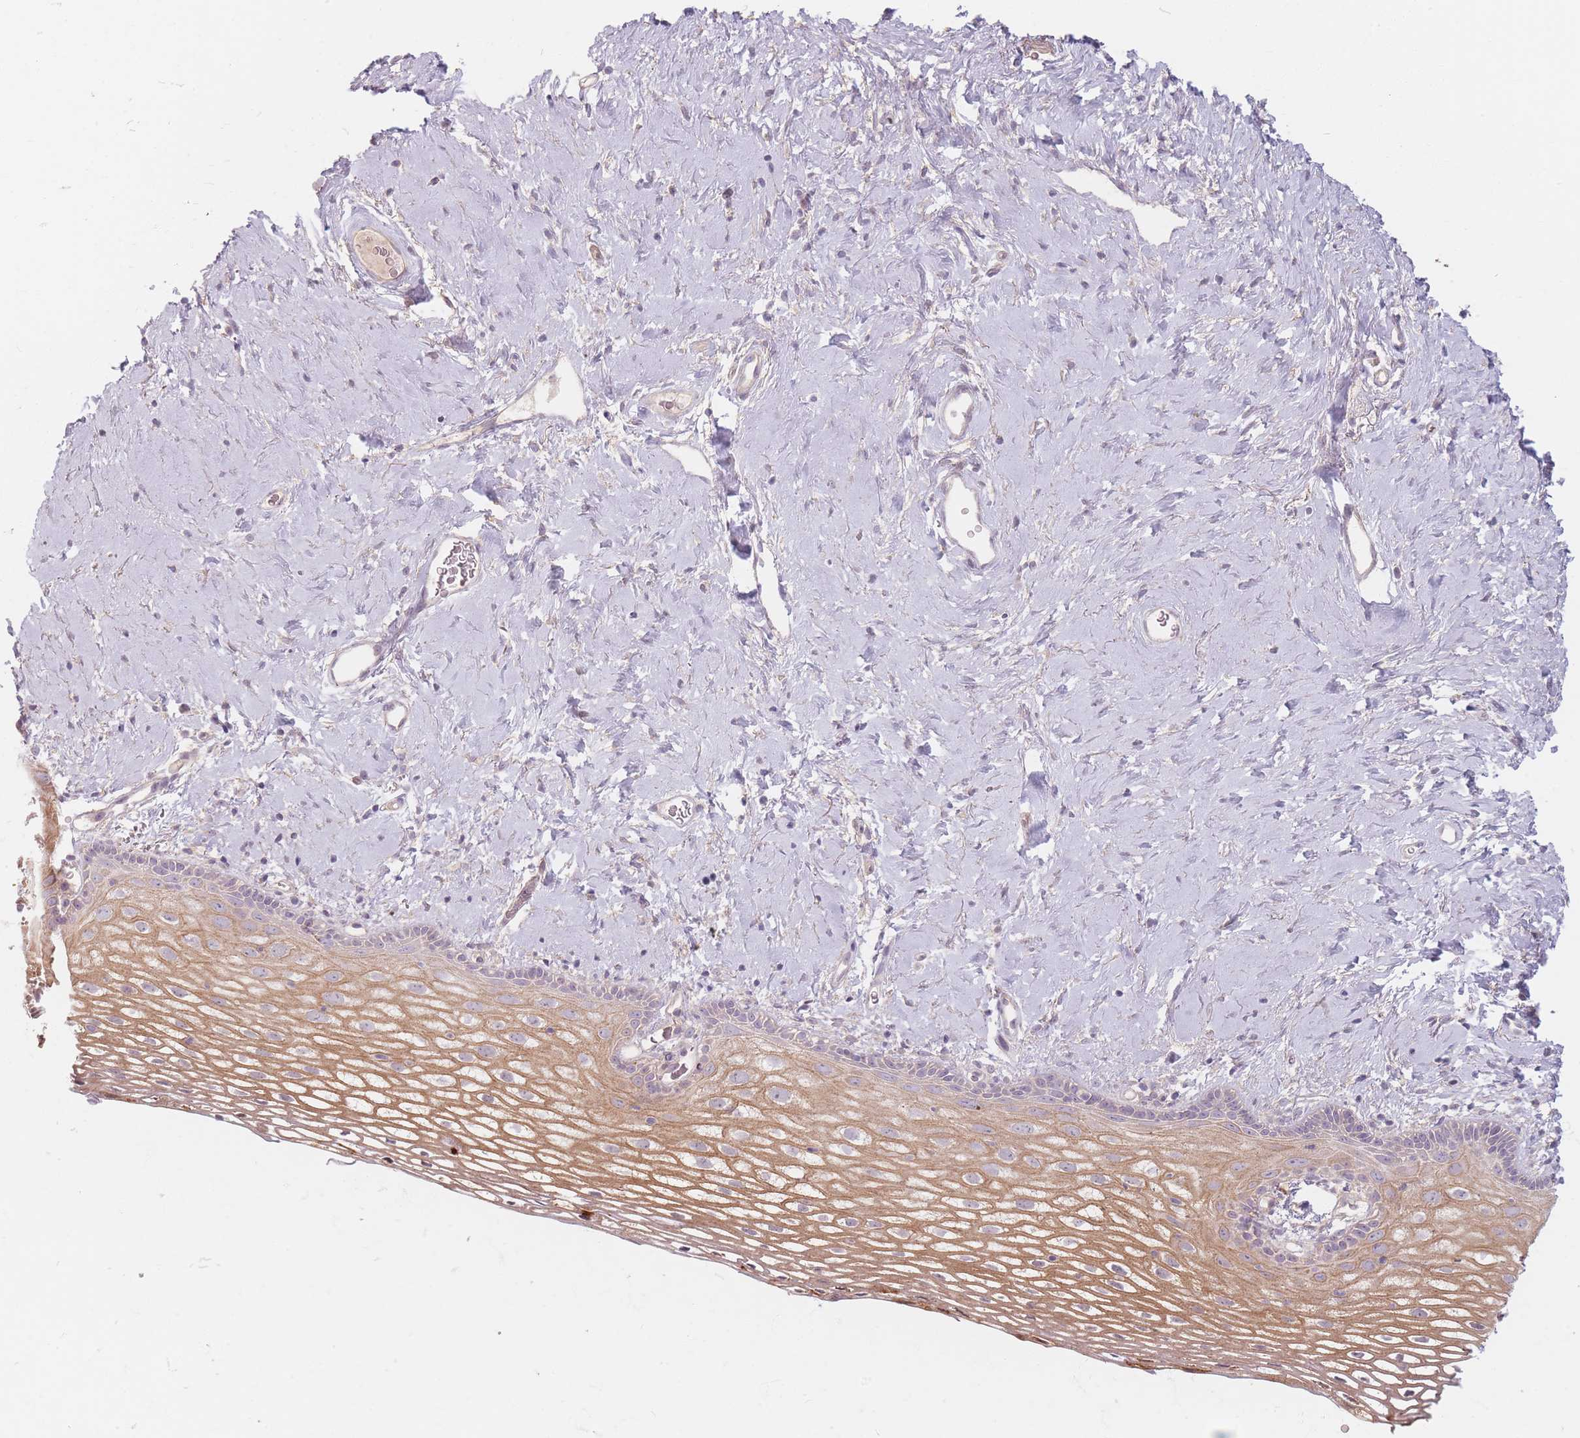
{"staining": {"intensity": "moderate", "quantity": "<25%", "location": "cytoplasmic/membranous"}, "tissue": "vagina", "cell_type": "Squamous epithelial cells", "image_type": "normal", "snomed": [{"axis": "morphology", "description": "Normal tissue, NOS"}, {"axis": "morphology", "description": "Adenocarcinoma, NOS"}, {"axis": "topography", "description": "Rectum"}, {"axis": "topography", "description": "Vagina"}], "caption": "Immunohistochemical staining of unremarkable vagina reveals low levels of moderate cytoplasmic/membranous staining in approximately <25% of squamous epithelial cells. The protein is stained brown, and the nuclei are stained in blue (DAB IHC with brightfield microscopy, high magnification).", "gene": "CHCHD7", "patient": {"sex": "female", "age": 71}}